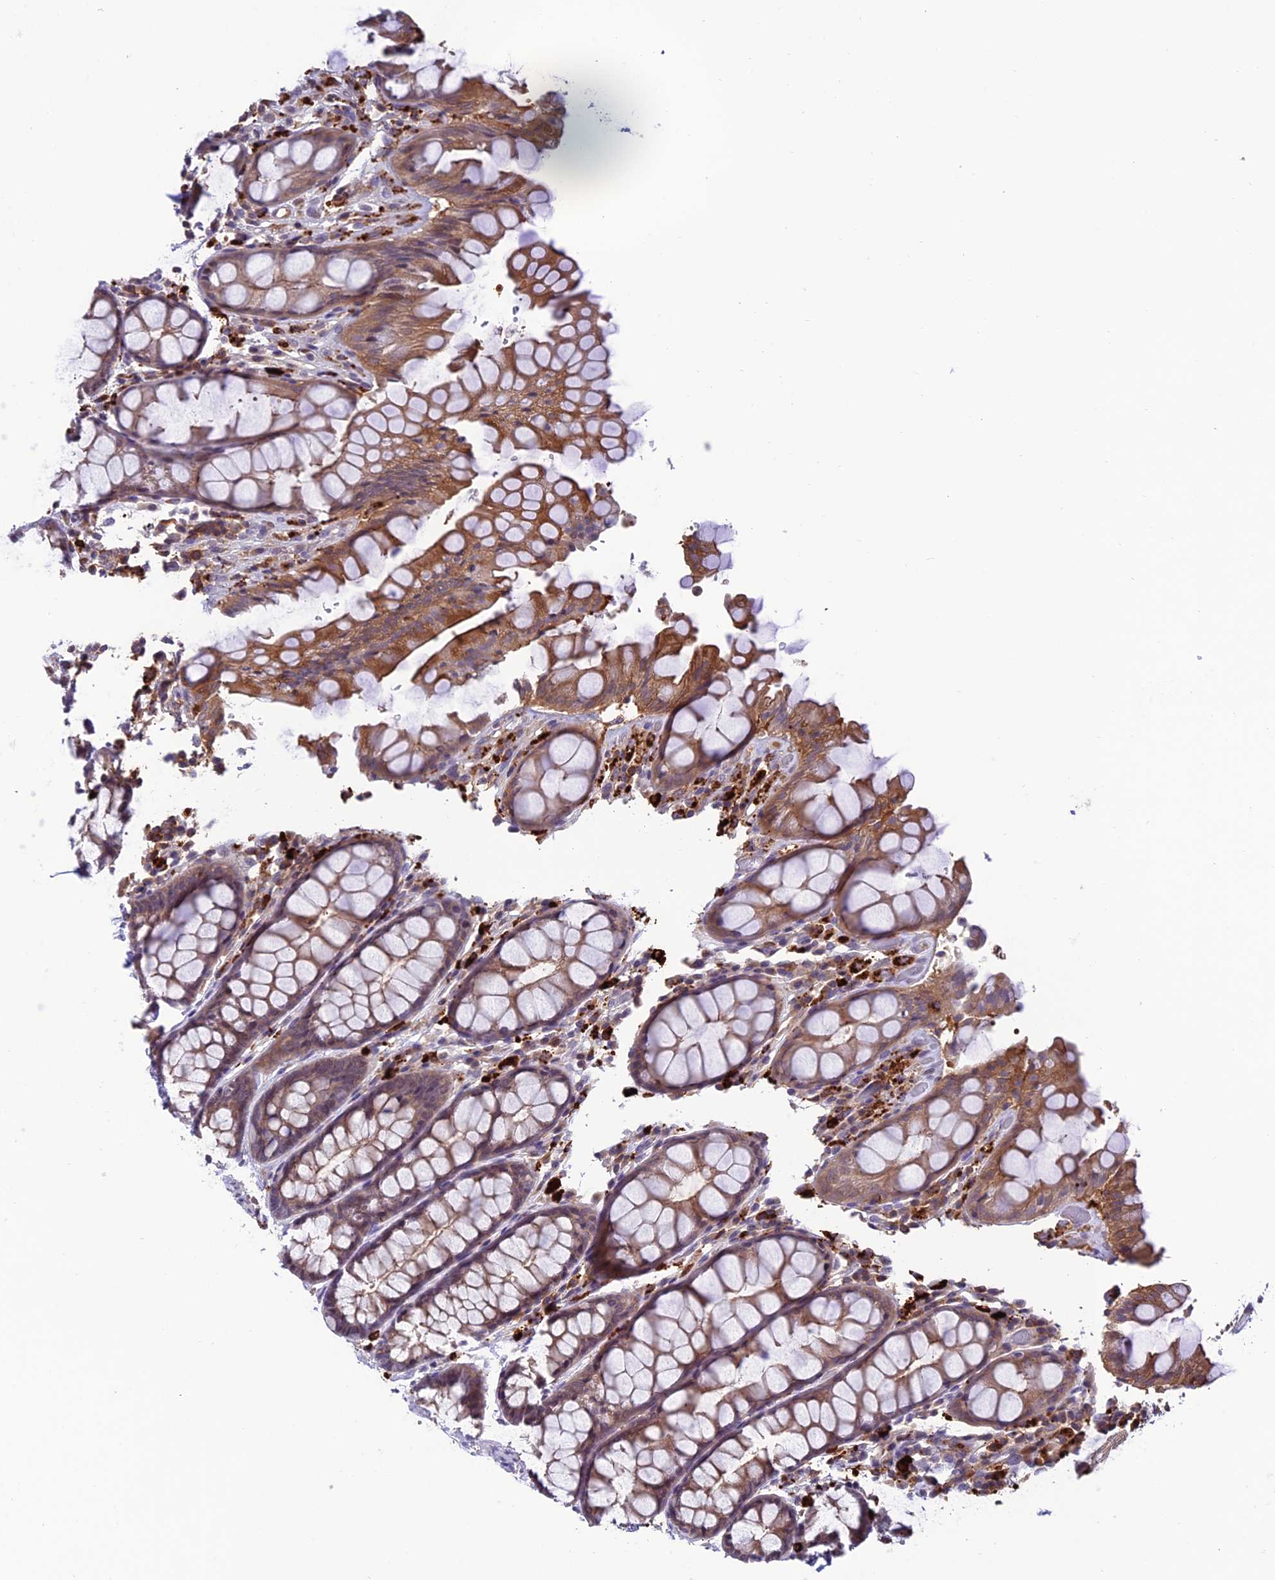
{"staining": {"intensity": "moderate", "quantity": ">75%", "location": "cytoplasmic/membranous"}, "tissue": "rectum", "cell_type": "Glandular cells", "image_type": "normal", "snomed": [{"axis": "morphology", "description": "Normal tissue, NOS"}, {"axis": "topography", "description": "Rectum"}], "caption": "A photomicrograph showing moderate cytoplasmic/membranous positivity in about >75% of glandular cells in normal rectum, as visualized by brown immunohistochemical staining.", "gene": "ARHGEF18", "patient": {"sex": "male", "age": 64}}